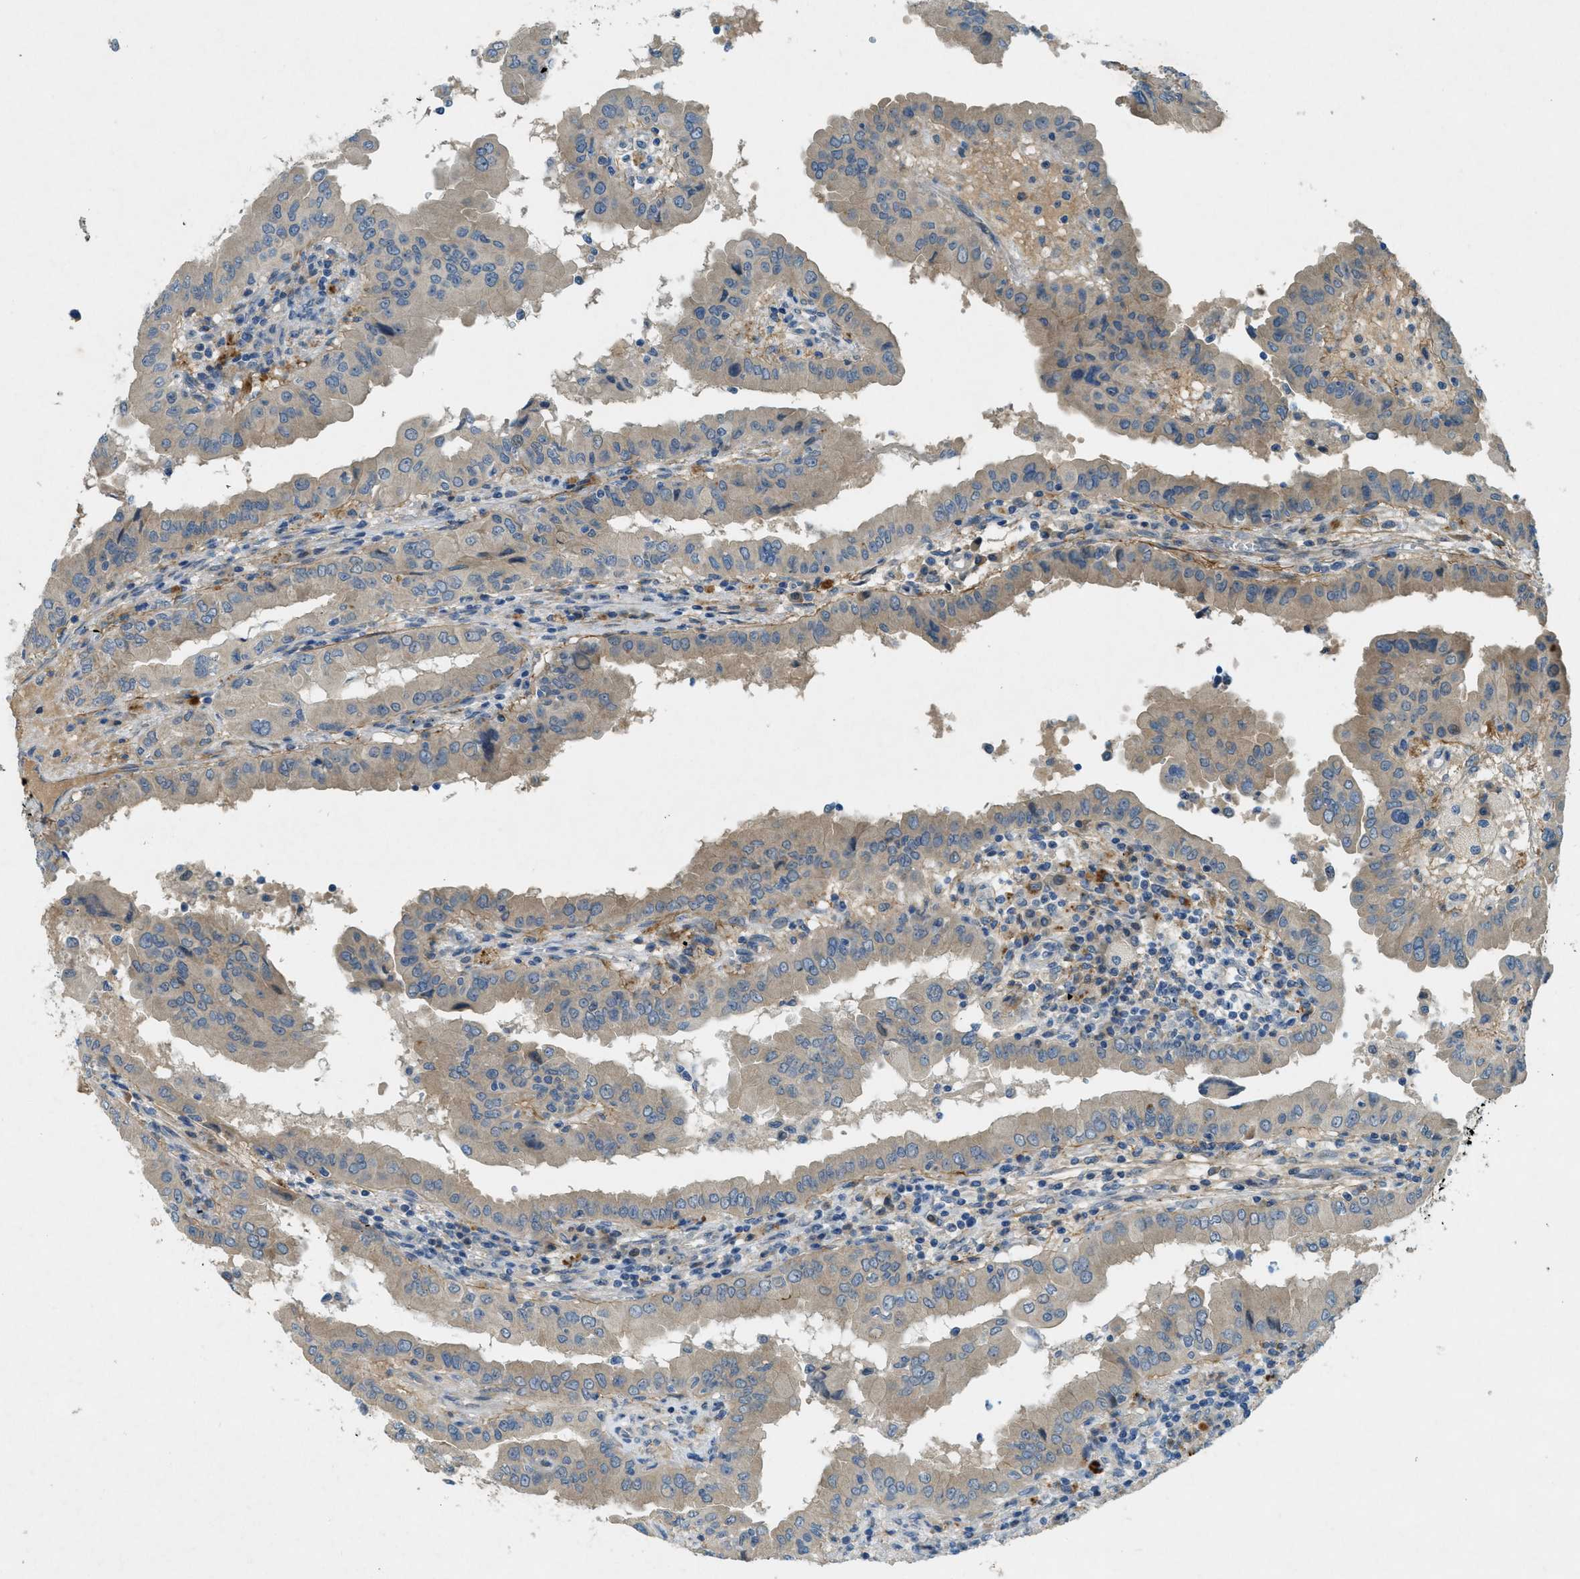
{"staining": {"intensity": "weak", "quantity": "<25%", "location": "cytoplasmic/membranous"}, "tissue": "thyroid cancer", "cell_type": "Tumor cells", "image_type": "cancer", "snomed": [{"axis": "morphology", "description": "Papillary adenocarcinoma, NOS"}, {"axis": "topography", "description": "Thyroid gland"}], "caption": "Image shows no protein staining in tumor cells of thyroid cancer (papillary adenocarcinoma) tissue. The staining was performed using DAB (3,3'-diaminobenzidine) to visualize the protein expression in brown, while the nuclei were stained in blue with hematoxylin (Magnification: 20x).", "gene": "SNX14", "patient": {"sex": "male", "age": 33}}